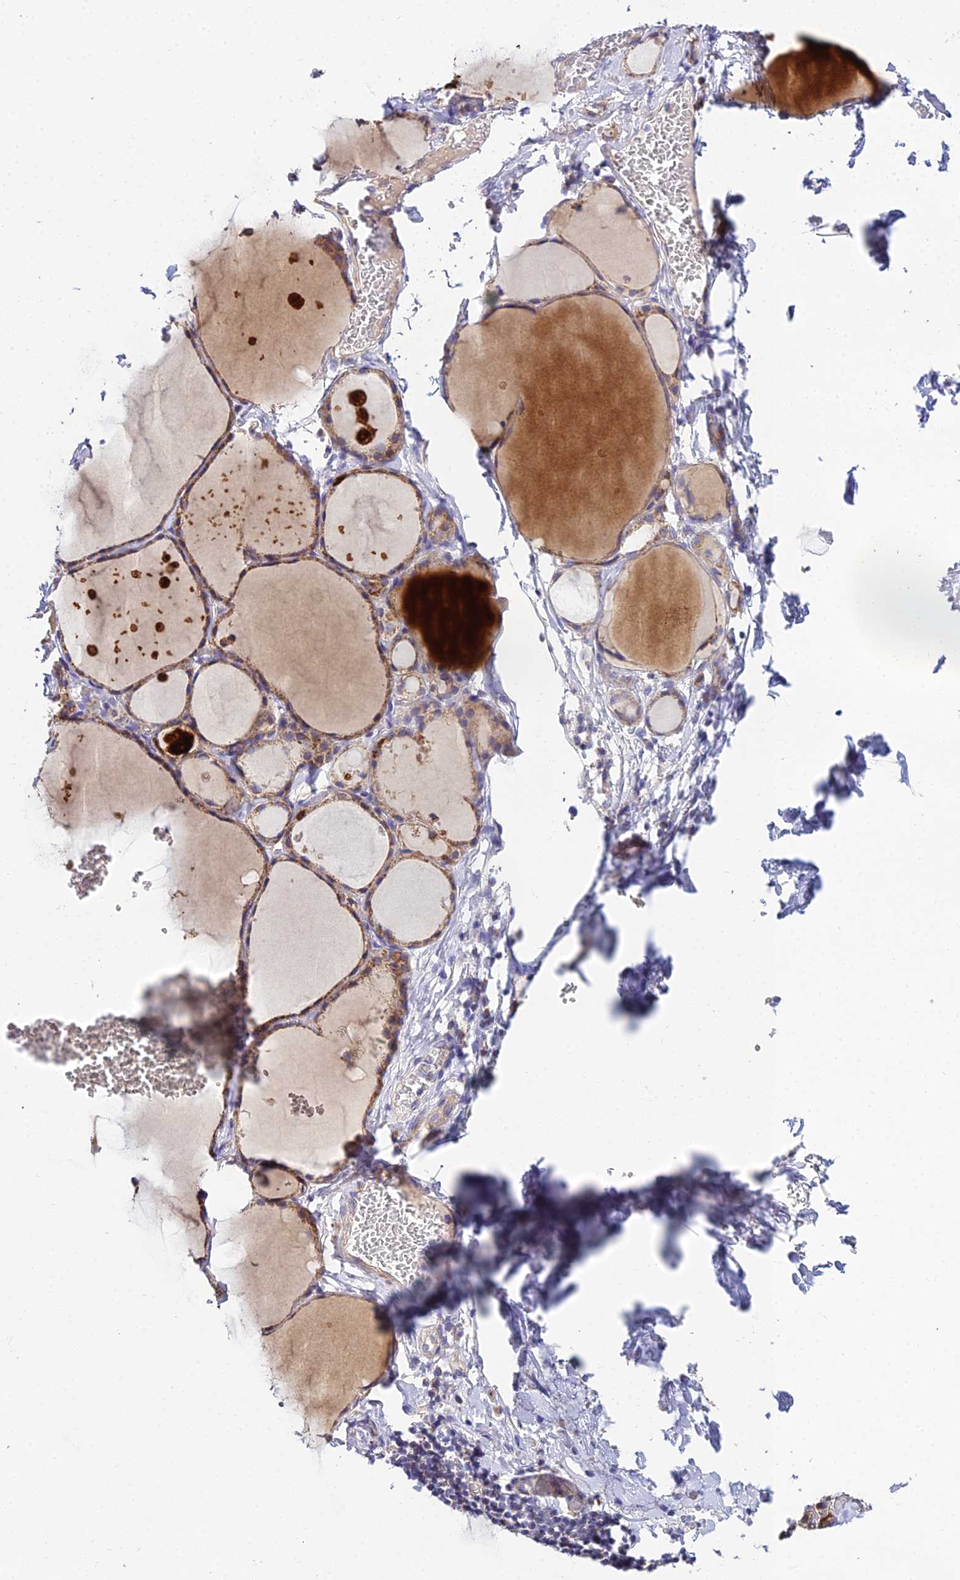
{"staining": {"intensity": "moderate", "quantity": ">75%", "location": "cytoplasmic/membranous"}, "tissue": "thyroid gland", "cell_type": "Glandular cells", "image_type": "normal", "snomed": [{"axis": "morphology", "description": "Normal tissue, NOS"}, {"axis": "topography", "description": "Thyroid gland"}], "caption": "A brown stain highlights moderate cytoplasmic/membranous staining of a protein in glandular cells of normal thyroid gland.", "gene": "ACOT1", "patient": {"sex": "male", "age": 56}}